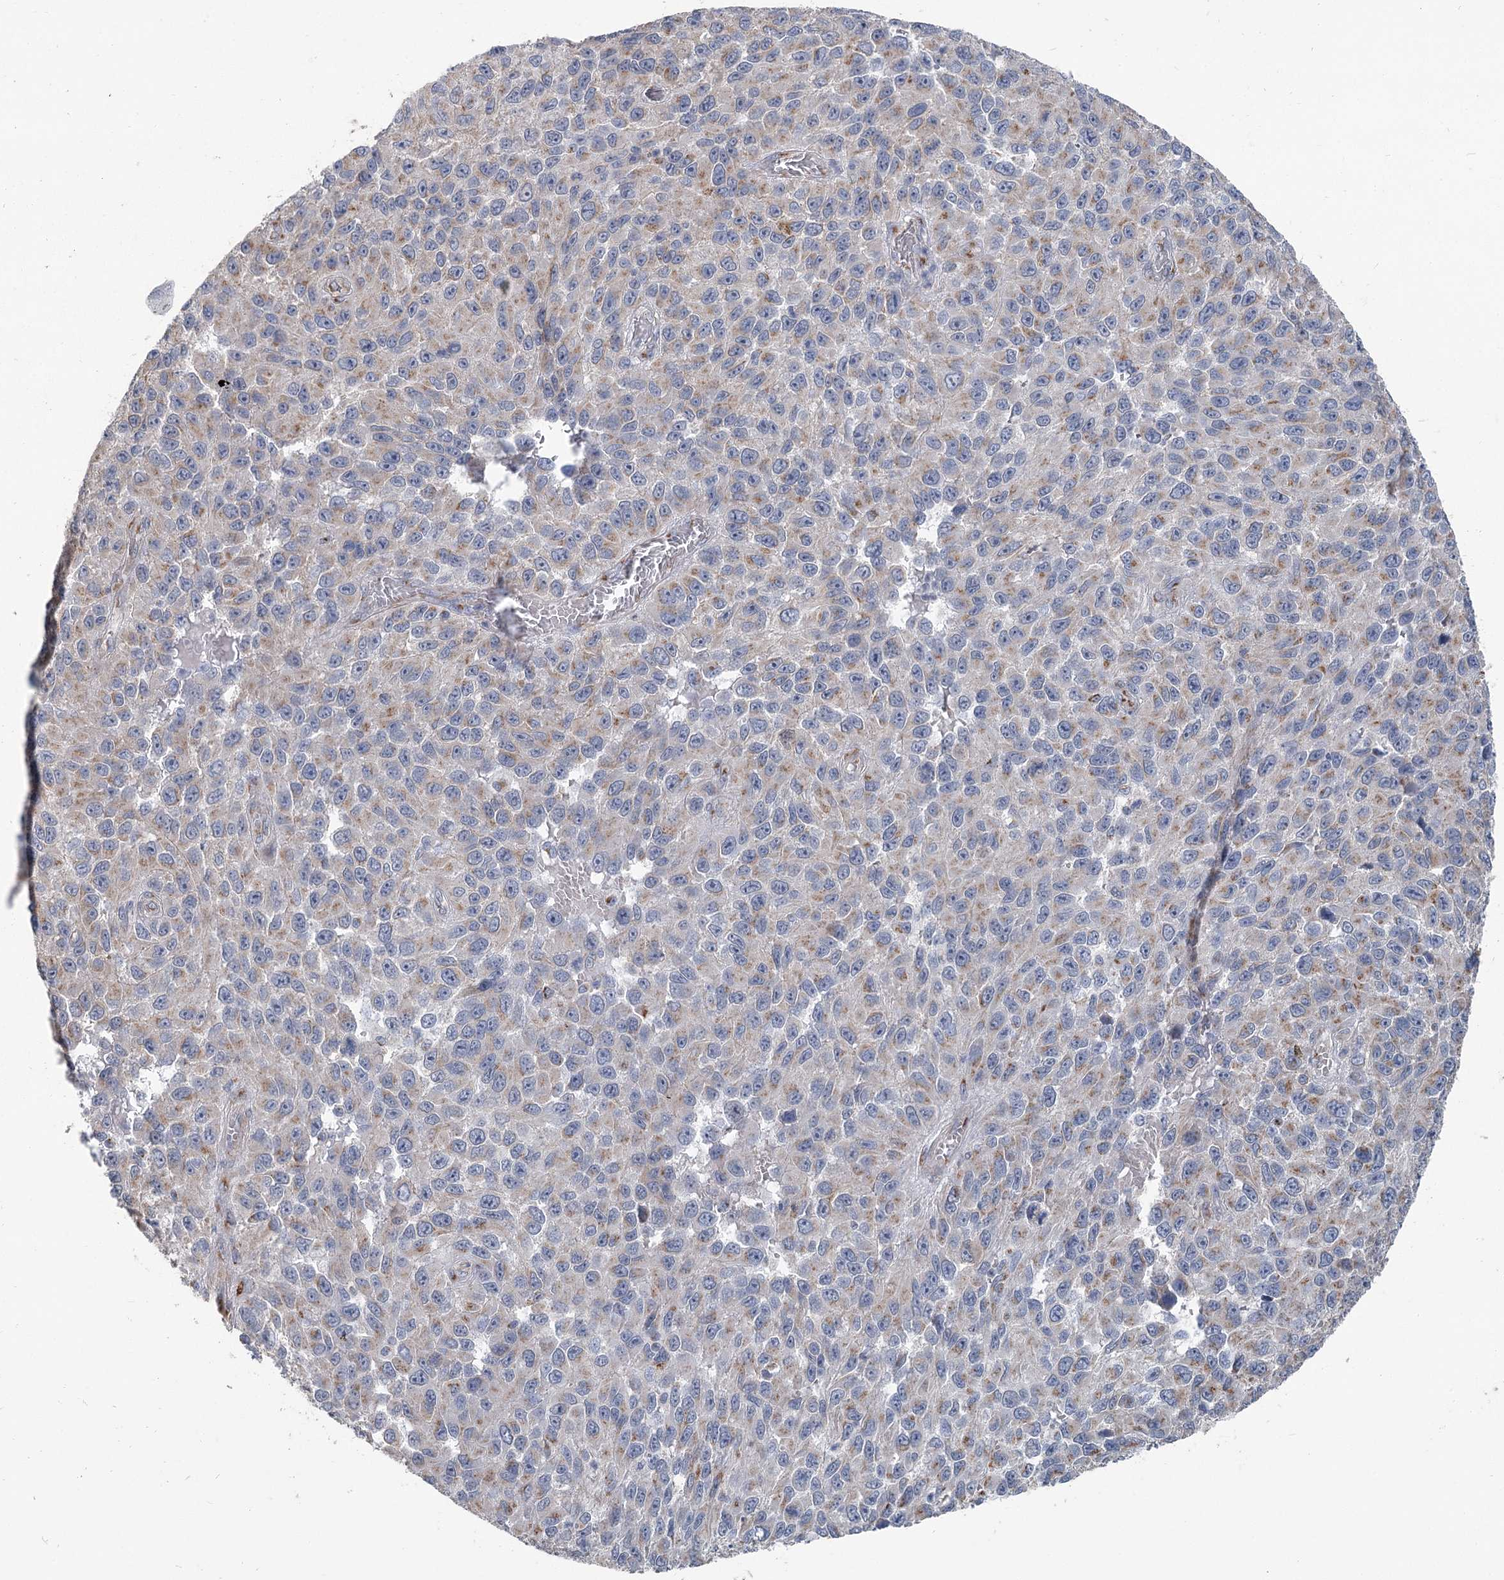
{"staining": {"intensity": "weak", "quantity": "25%-75%", "location": "cytoplasmic/membranous"}, "tissue": "melanoma", "cell_type": "Tumor cells", "image_type": "cancer", "snomed": [{"axis": "morphology", "description": "Normal tissue, NOS"}, {"axis": "morphology", "description": "Malignant melanoma, NOS"}, {"axis": "topography", "description": "Skin"}], "caption": "High-magnification brightfield microscopy of malignant melanoma stained with DAB (3,3'-diaminobenzidine) (brown) and counterstained with hematoxylin (blue). tumor cells exhibit weak cytoplasmic/membranous expression is seen in about25%-75% of cells.", "gene": "ITIH5", "patient": {"sex": "female", "age": 96}}